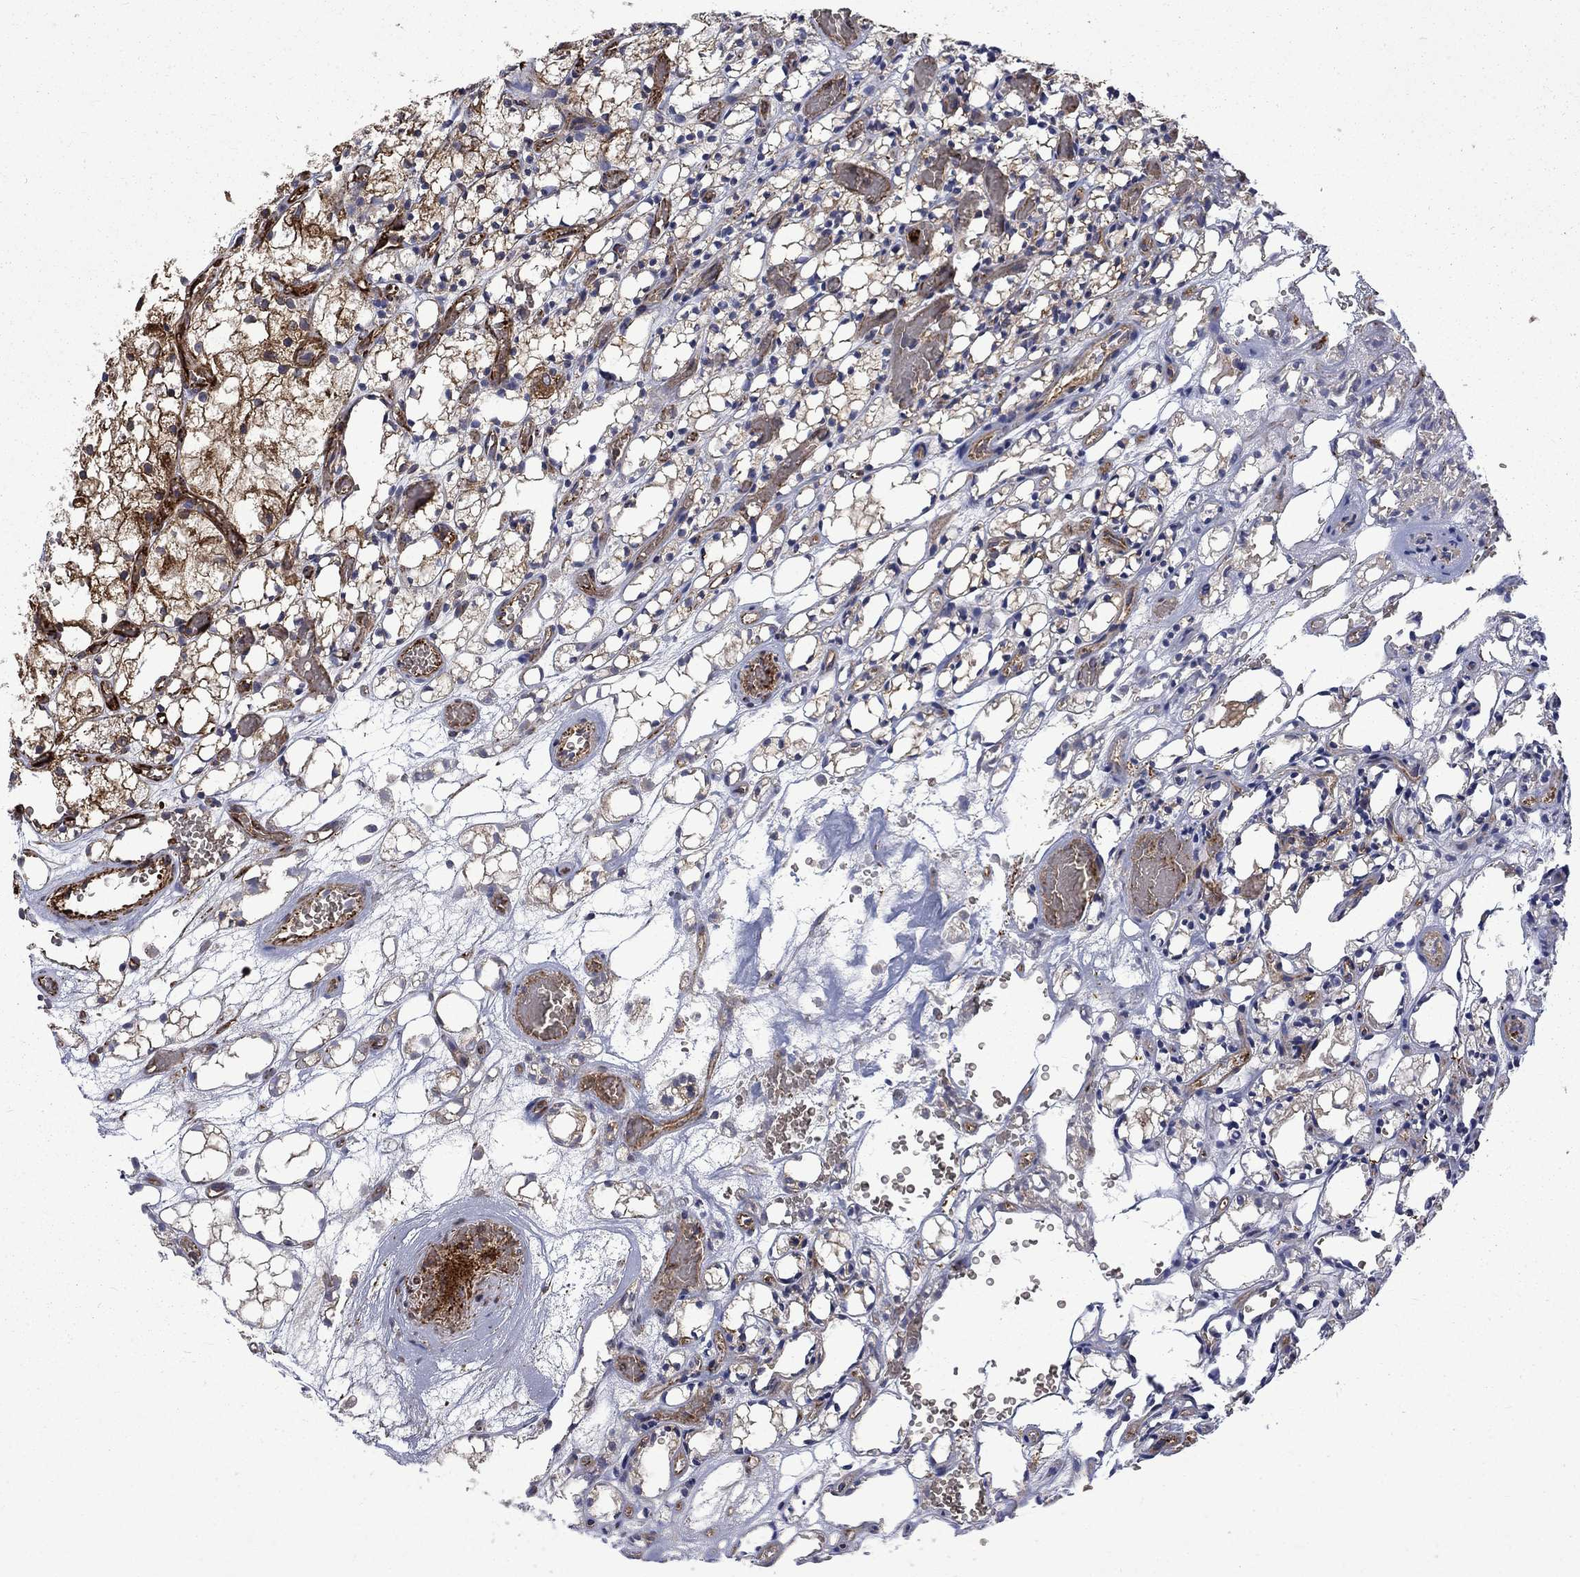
{"staining": {"intensity": "moderate", "quantity": ">75%", "location": "cytoplasmic/membranous"}, "tissue": "renal cancer", "cell_type": "Tumor cells", "image_type": "cancer", "snomed": [{"axis": "morphology", "description": "Adenocarcinoma, NOS"}, {"axis": "topography", "description": "Kidney"}], "caption": "Protein expression analysis of human renal adenocarcinoma reveals moderate cytoplasmic/membranous expression in about >75% of tumor cells.", "gene": "CUTC", "patient": {"sex": "female", "age": 69}}